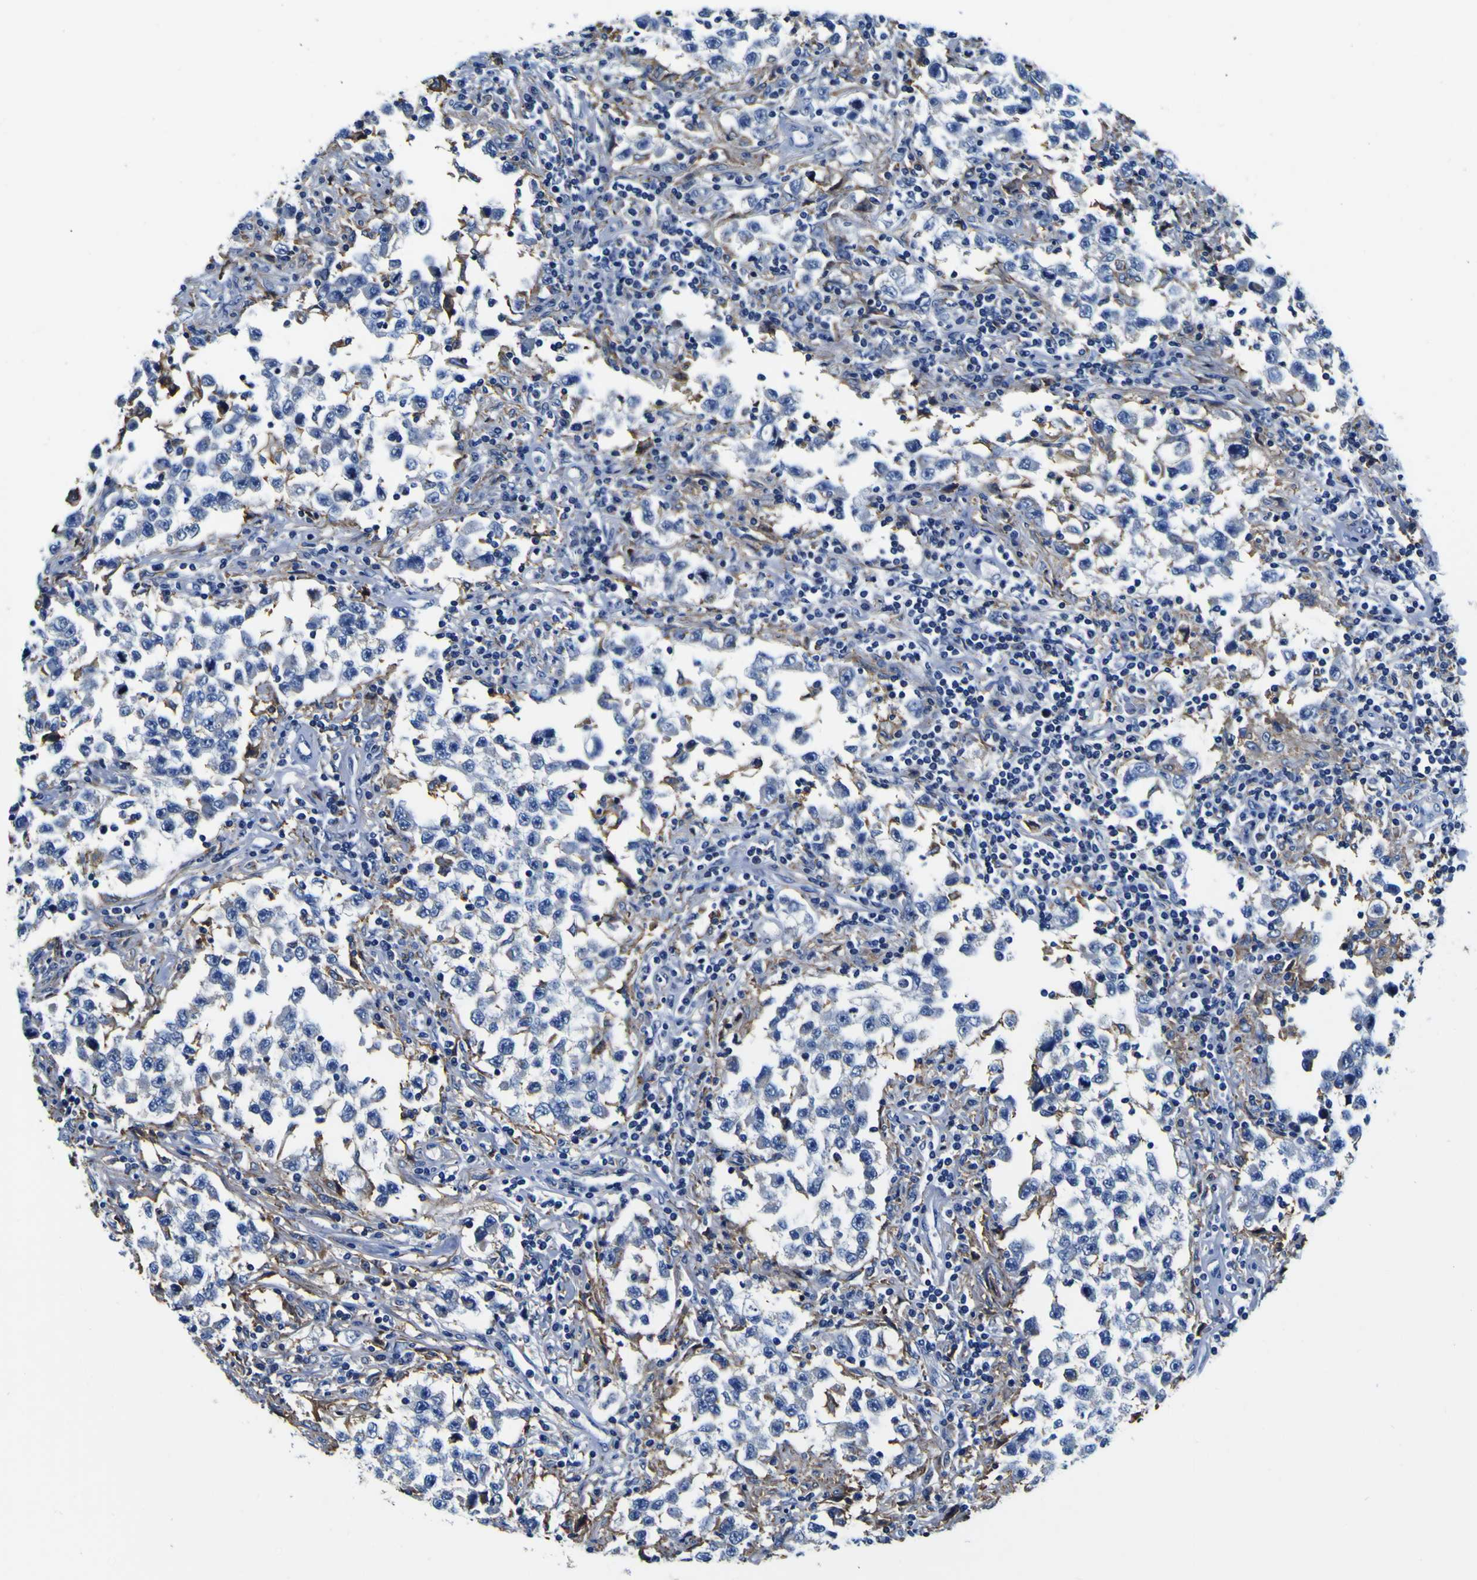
{"staining": {"intensity": "negative", "quantity": "none", "location": "none"}, "tissue": "testis cancer", "cell_type": "Tumor cells", "image_type": "cancer", "snomed": [{"axis": "morphology", "description": "Carcinoma, Embryonal, NOS"}, {"axis": "topography", "description": "Testis"}], "caption": "An immunohistochemistry (IHC) micrograph of testis embryonal carcinoma is shown. There is no staining in tumor cells of testis embryonal carcinoma.", "gene": "PXDN", "patient": {"sex": "male", "age": 21}}